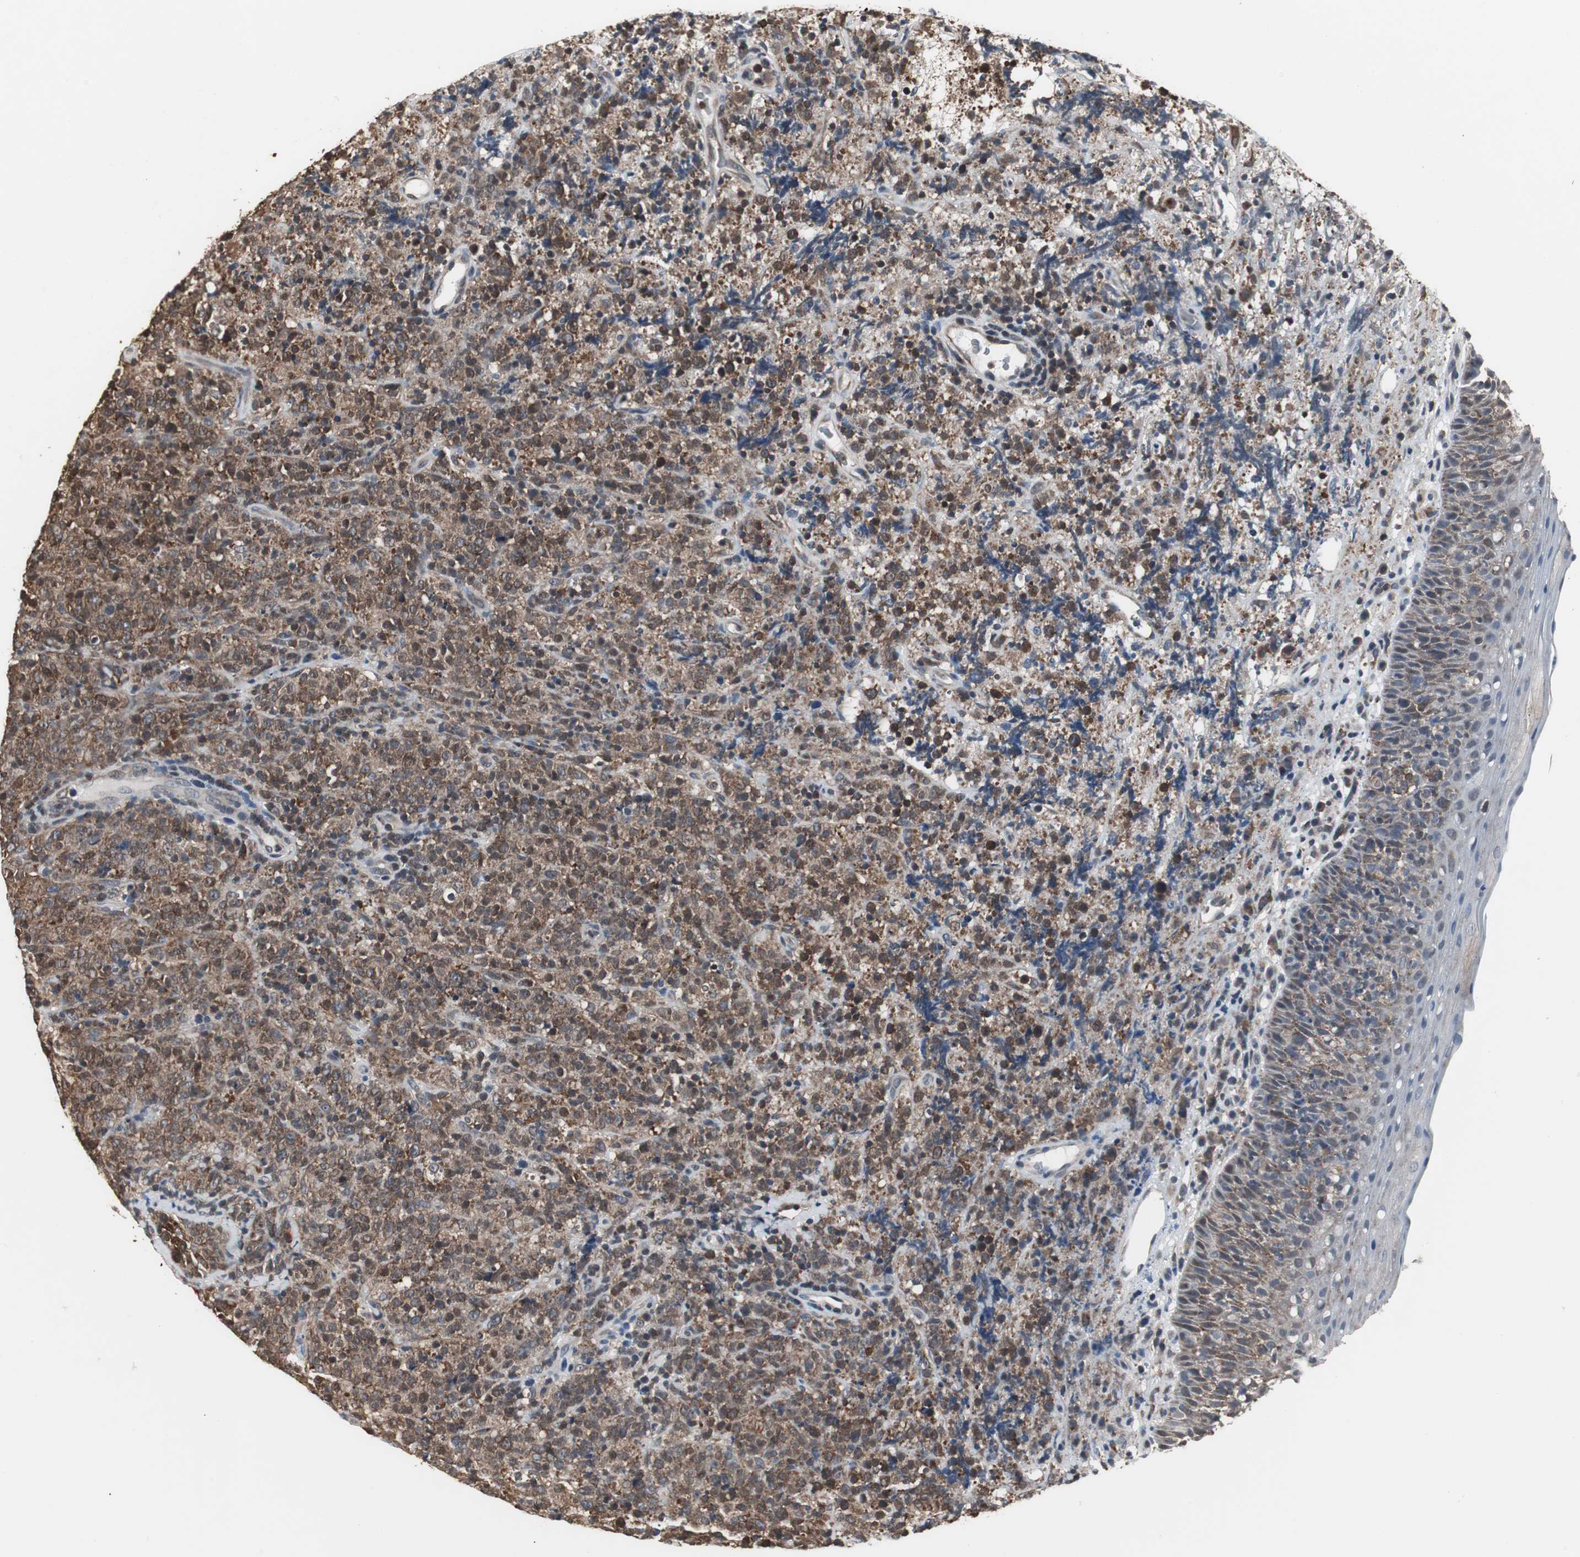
{"staining": {"intensity": "strong", "quantity": ">75%", "location": "cytoplasmic/membranous"}, "tissue": "lymphoma", "cell_type": "Tumor cells", "image_type": "cancer", "snomed": [{"axis": "morphology", "description": "Malignant lymphoma, non-Hodgkin's type, High grade"}, {"axis": "topography", "description": "Tonsil"}], "caption": "Lymphoma tissue reveals strong cytoplasmic/membranous positivity in approximately >75% of tumor cells The staining was performed using DAB, with brown indicating positive protein expression. Nuclei are stained blue with hematoxylin.", "gene": "ZSCAN22", "patient": {"sex": "female", "age": 36}}